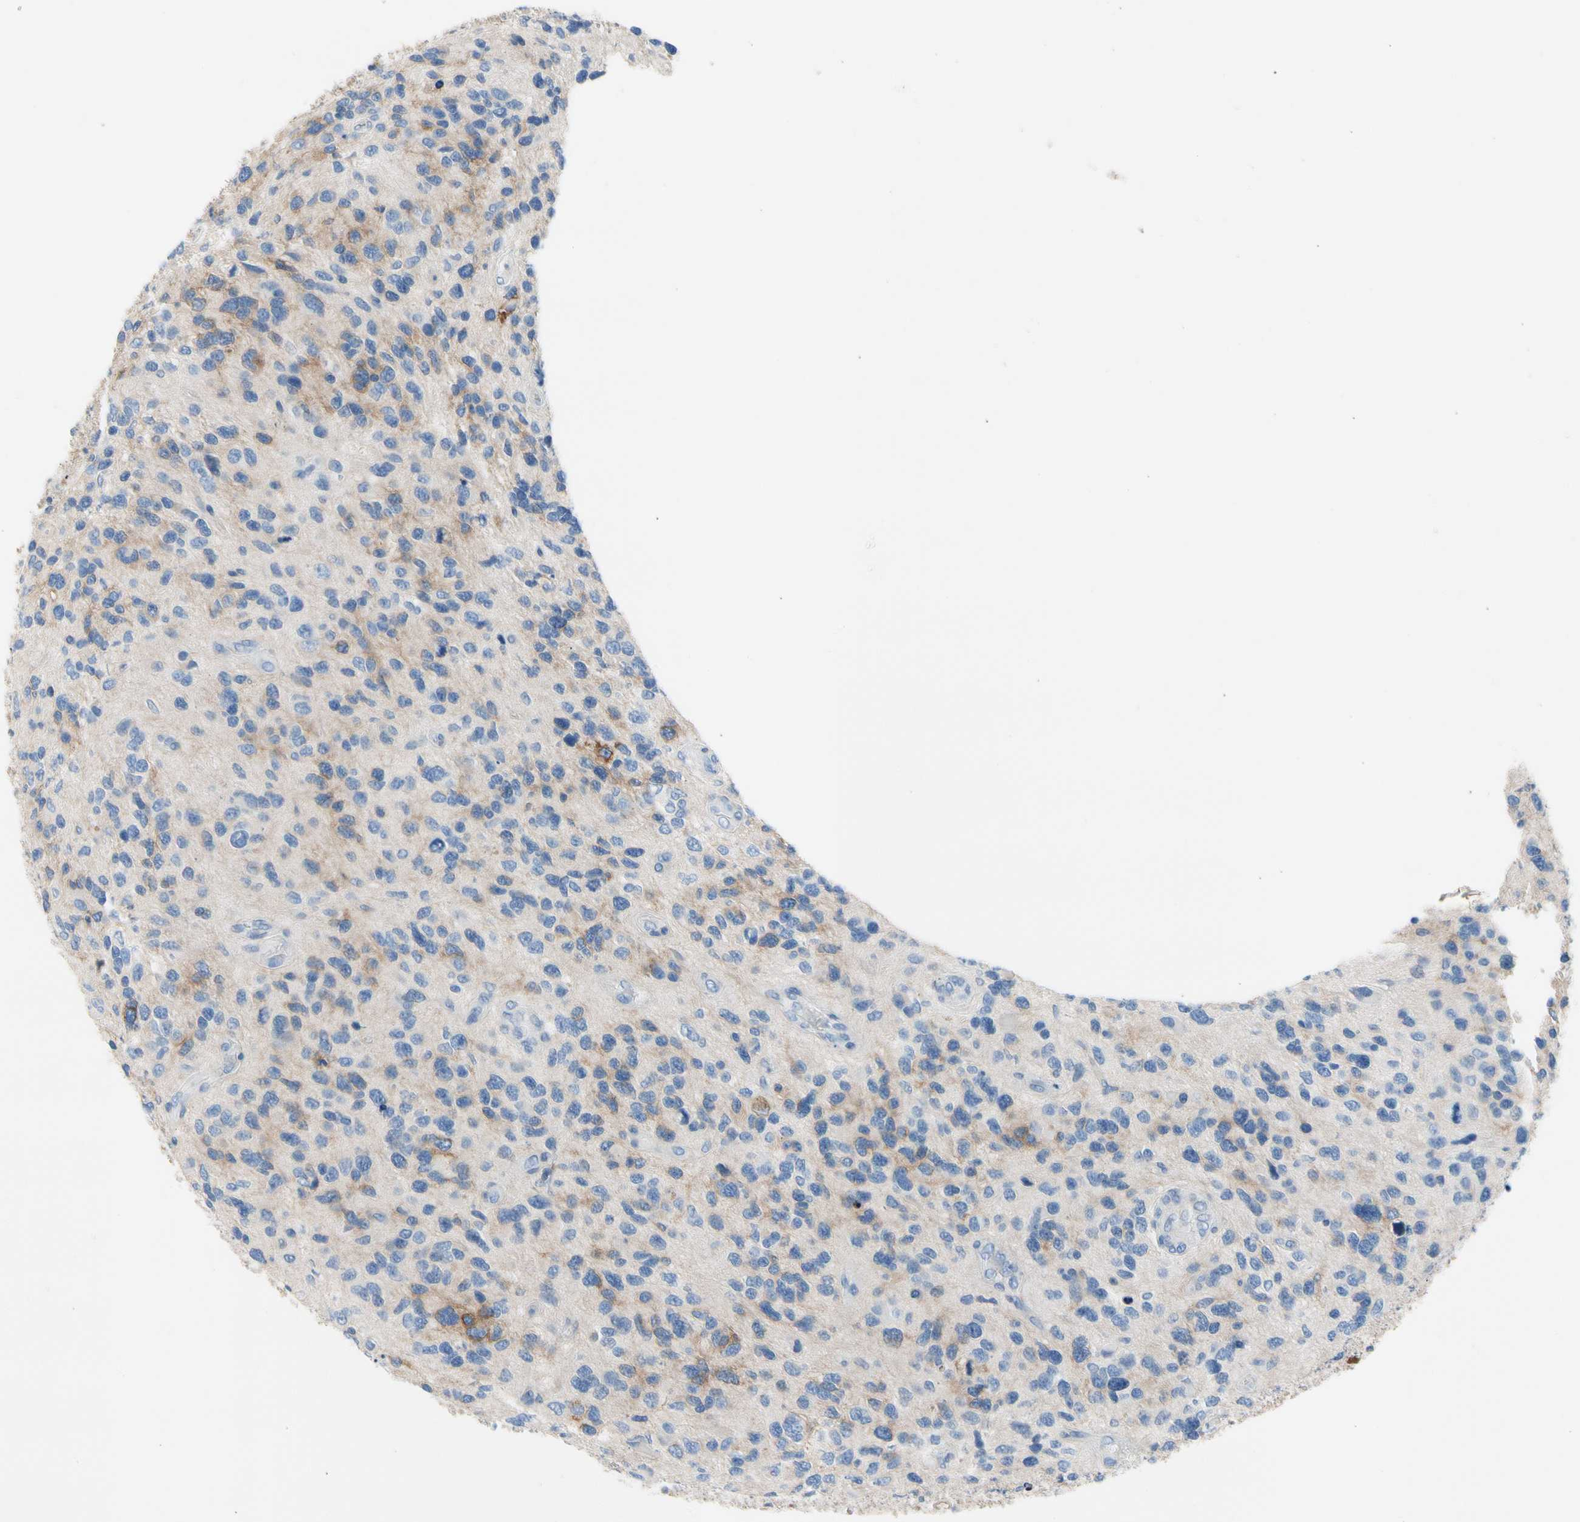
{"staining": {"intensity": "moderate", "quantity": "<25%", "location": "cytoplasmic/membranous"}, "tissue": "glioma", "cell_type": "Tumor cells", "image_type": "cancer", "snomed": [{"axis": "morphology", "description": "Glioma, malignant, High grade"}, {"axis": "topography", "description": "Brain"}], "caption": "IHC histopathology image of neoplastic tissue: glioma stained using immunohistochemistry exhibits low levels of moderate protein expression localized specifically in the cytoplasmic/membranous of tumor cells, appearing as a cytoplasmic/membranous brown color.", "gene": "CA14", "patient": {"sex": "female", "age": 58}}